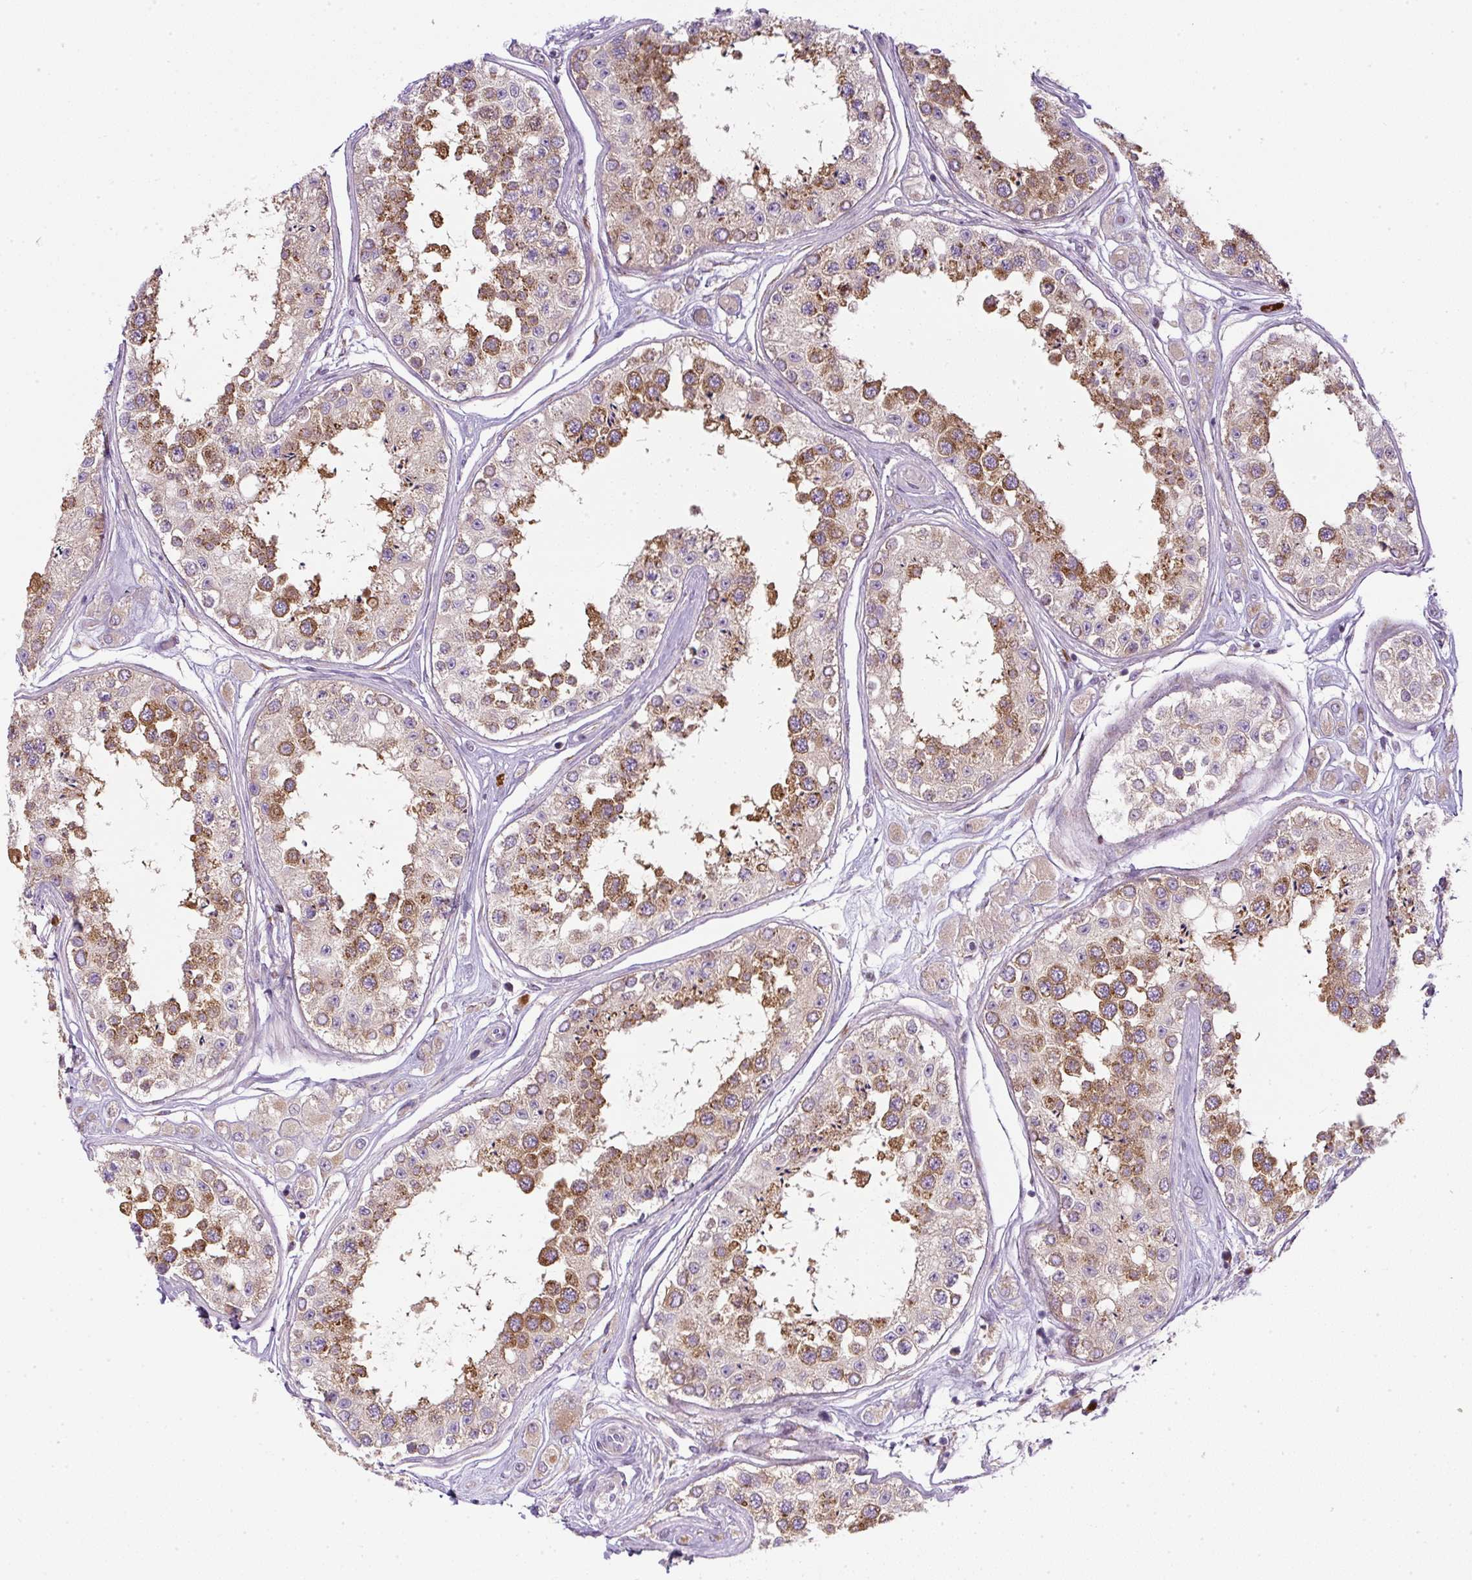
{"staining": {"intensity": "strong", "quantity": "25%-75%", "location": "cytoplasmic/membranous"}, "tissue": "testis", "cell_type": "Cells in seminiferous ducts", "image_type": "normal", "snomed": [{"axis": "morphology", "description": "Normal tissue, NOS"}, {"axis": "topography", "description": "Testis"}], "caption": "Immunohistochemical staining of benign testis demonstrates 25%-75% levels of strong cytoplasmic/membranous protein positivity in approximately 25%-75% of cells in seminiferous ducts.", "gene": "MLX", "patient": {"sex": "male", "age": 25}}